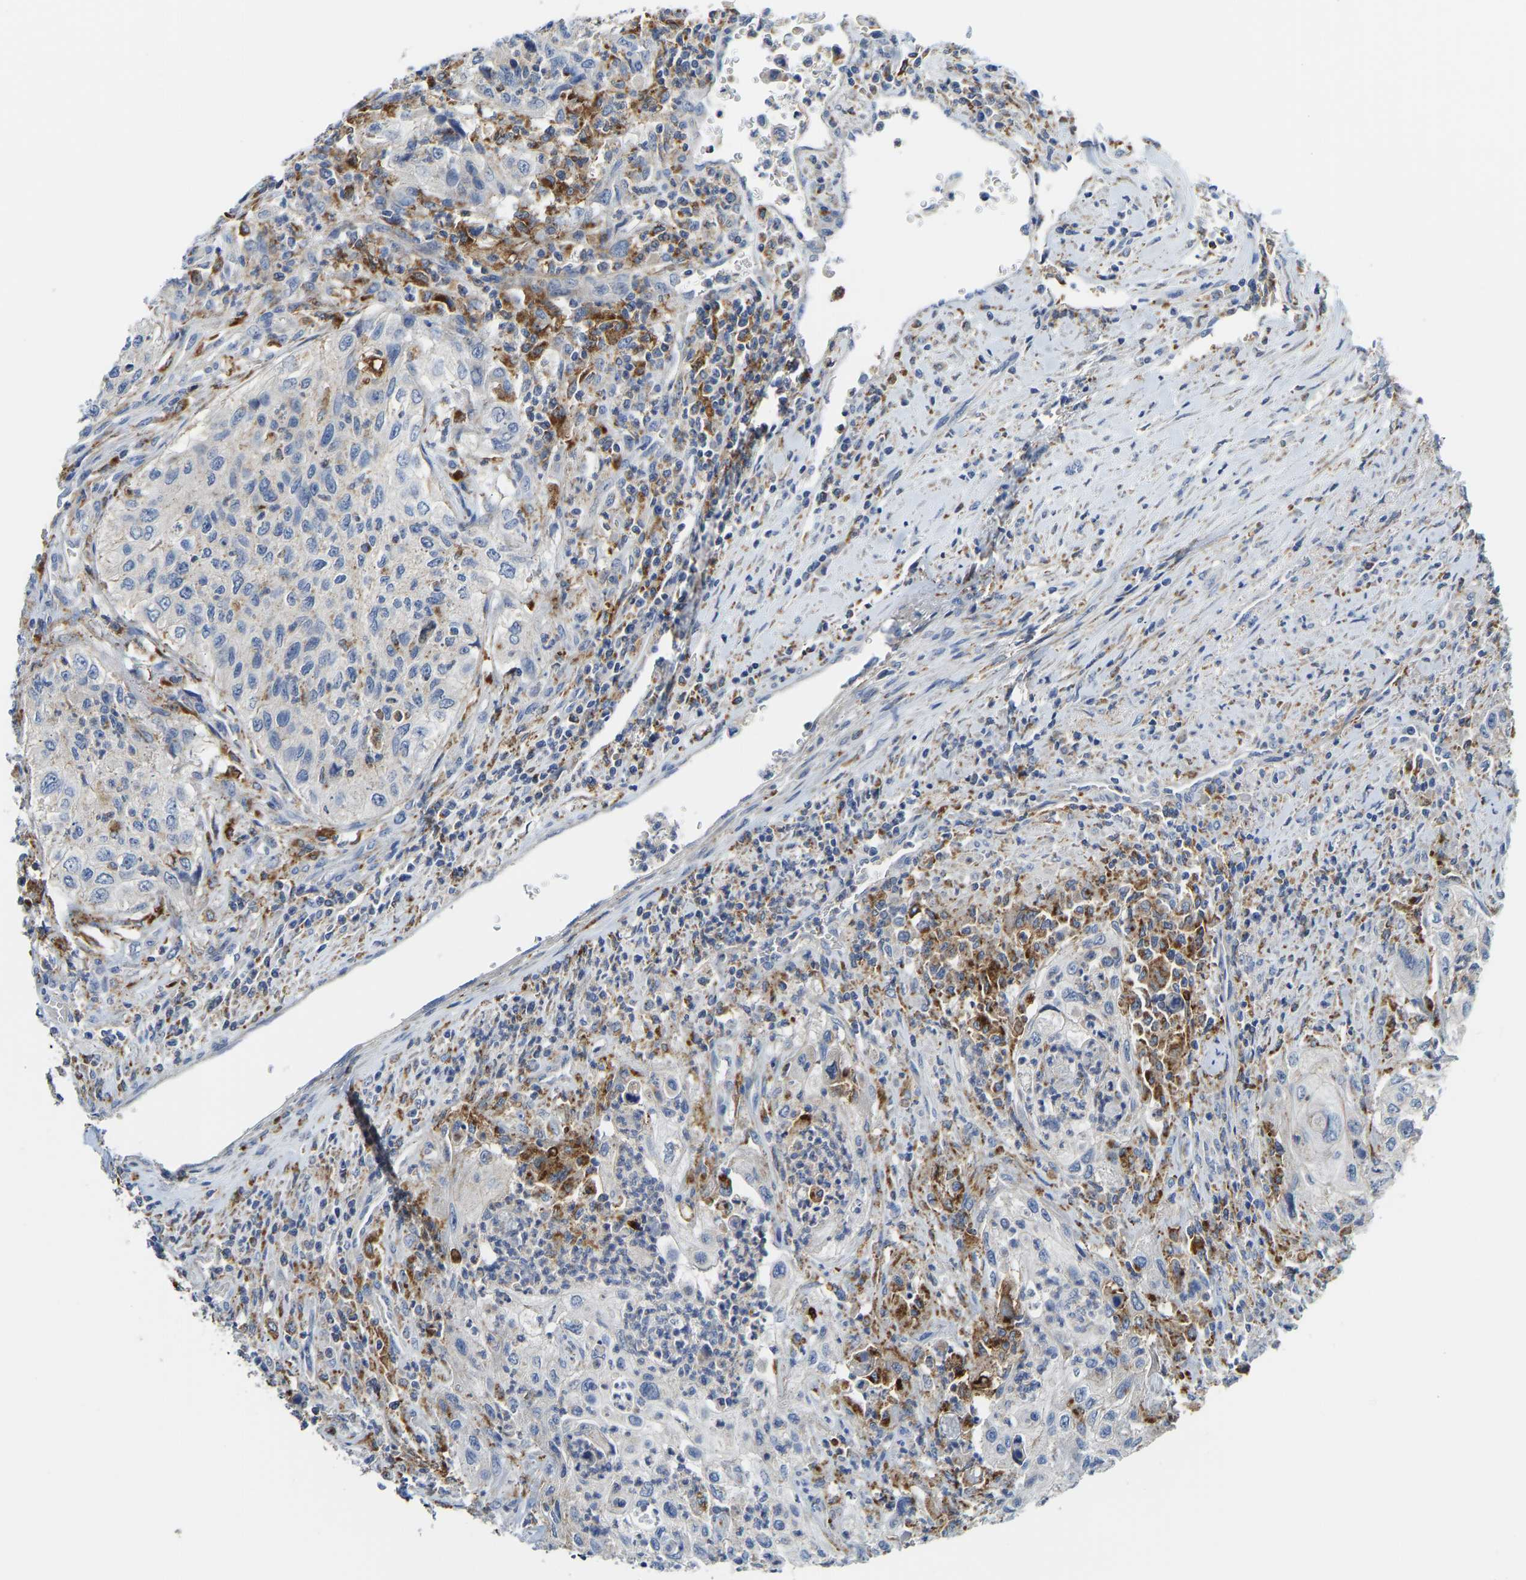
{"staining": {"intensity": "negative", "quantity": "none", "location": "none"}, "tissue": "urothelial cancer", "cell_type": "Tumor cells", "image_type": "cancer", "snomed": [{"axis": "morphology", "description": "Urothelial carcinoma, High grade"}, {"axis": "topography", "description": "Urinary bladder"}], "caption": "Immunohistochemistry (IHC) of urothelial cancer exhibits no expression in tumor cells. The staining is performed using DAB (3,3'-diaminobenzidine) brown chromogen with nuclei counter-stained in using hematoxylin.", "gene": "ATP6V1E1", "patient": {"sex": "female", "age": 60}}